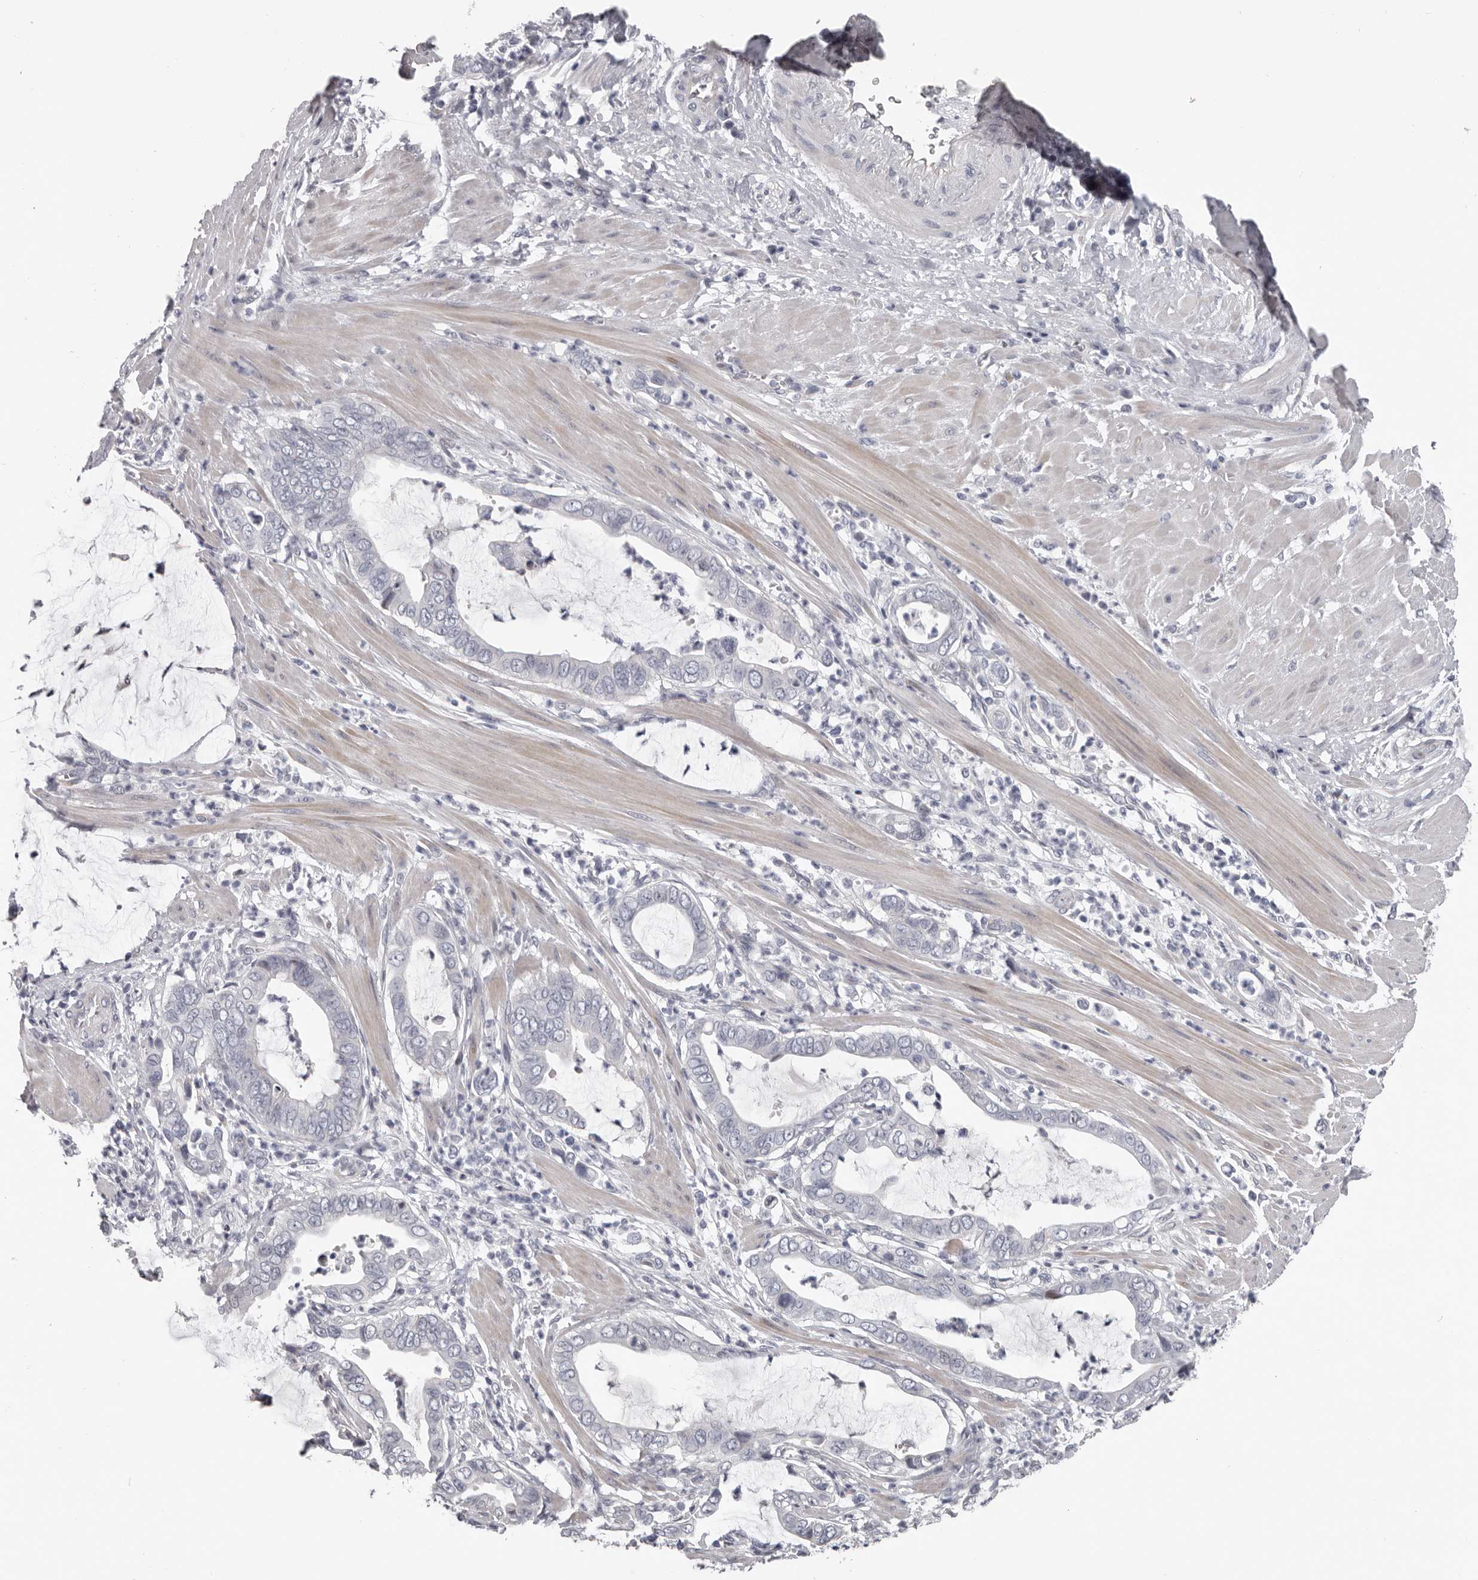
{"staining": {"intensity": "negative", "quantity": "none", "location": "none"}, "tissue": "pancreatic cancer", "cell_type": "Tumor cells", "image_type": "cancer", "snomed": [{"axis": "morphology", "description": "Adenocarcinoma, NOS"}, {"axis": "topography", "description": "Pancreas"}], "caption": "Tumor cells are negative for brown protein staining in pancreatic cancer. Nuclei are stained in blue.", "gene": "RNF217", "patient": {"sex": "male", "age": 75}}